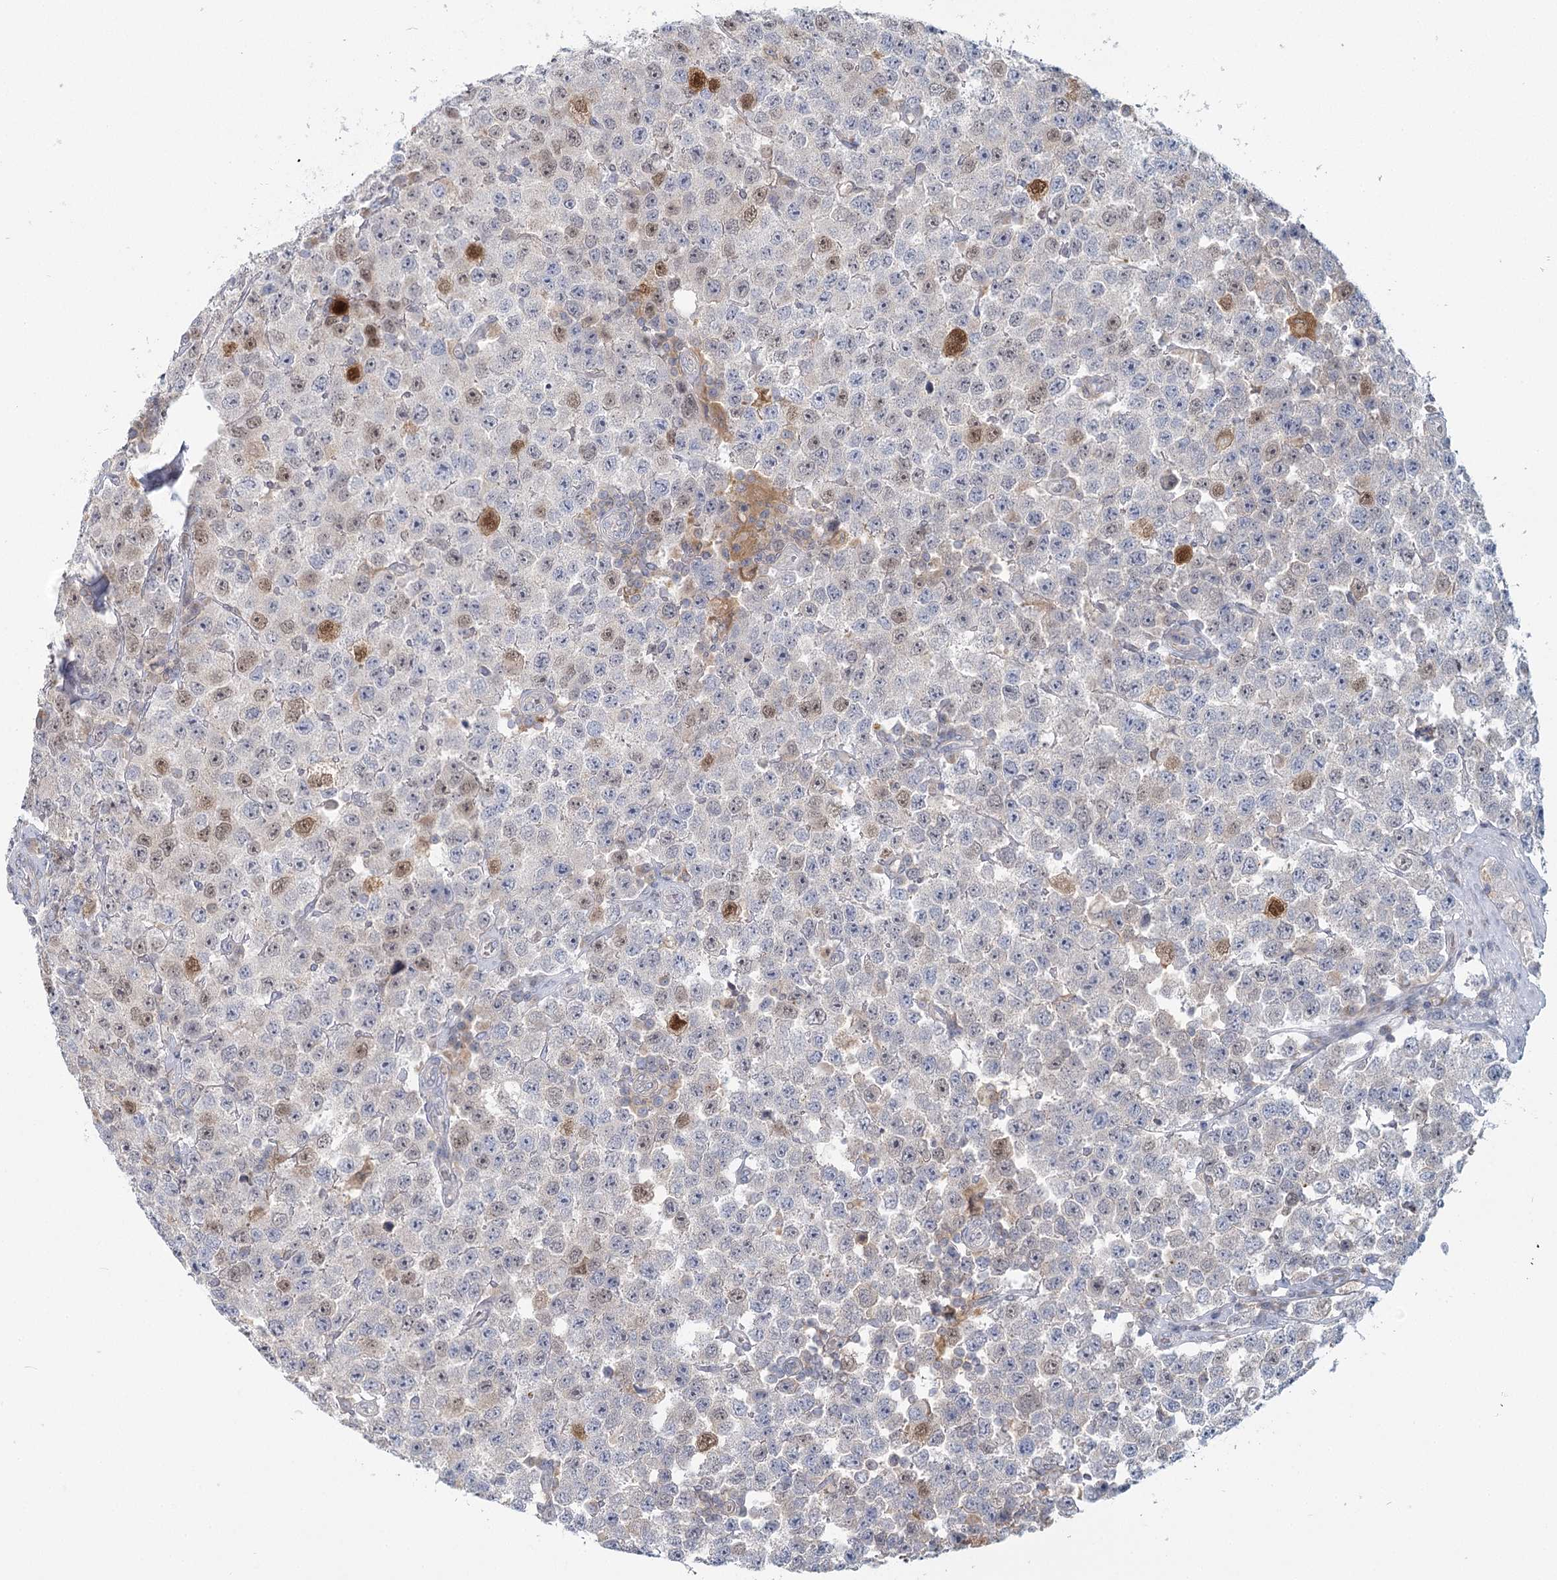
{"staining": {"intensity": "weak", "quantity": "<25%", "location": "nuclear"}, "tissue": "testis cancer", "cell_type": "Tumor cells", "image_type": "cancer", "snomed": [{"axis": "morphology", "description": "Seminoma, NOS"}, {"axis": "topography", "description": "Testis"}], "caption": "Tumor cells show no significant positivity in testis seminoma.", "gene": "USP11", "patient": {"sex": "male", "age": 28}}